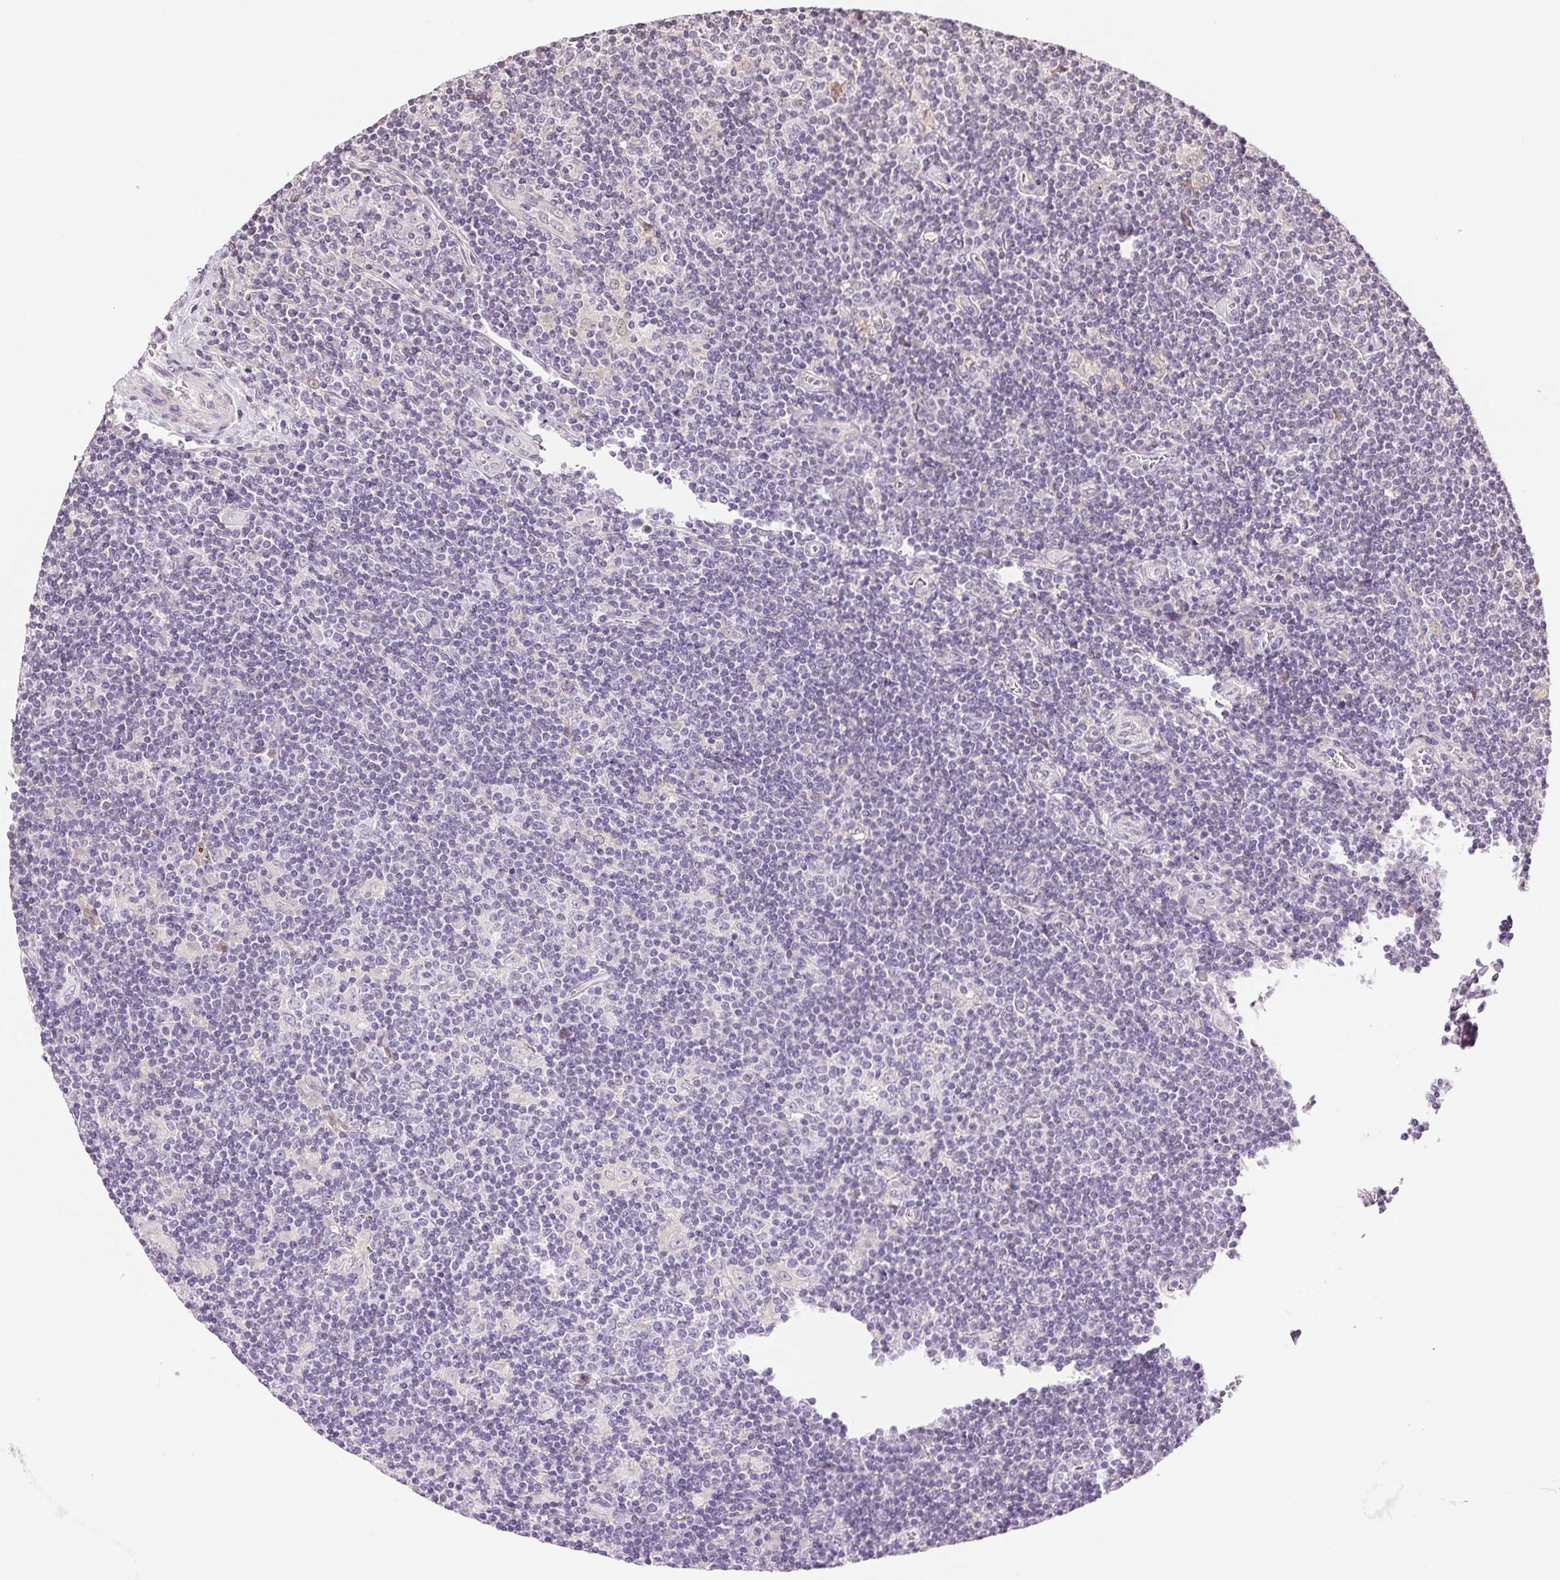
{"staining": {"intensity": "negative", "quantity": "none", "location": "none"}, "tissue": "lymphoma", "cell_type": "Tumor cells", "image_type": "cancer", "snomed": [{"axis": "morphology", "description": "Hodgkin's disease, NOS"}, {"axis": "topography", "description": "Lymph node"}], "caption": "This is an immunohistochemistry image of Hodgkin's disease. There is no expression in tumor cells.", "gene": "TNNT3", "patient": {"sex": "male", "age": 40}}